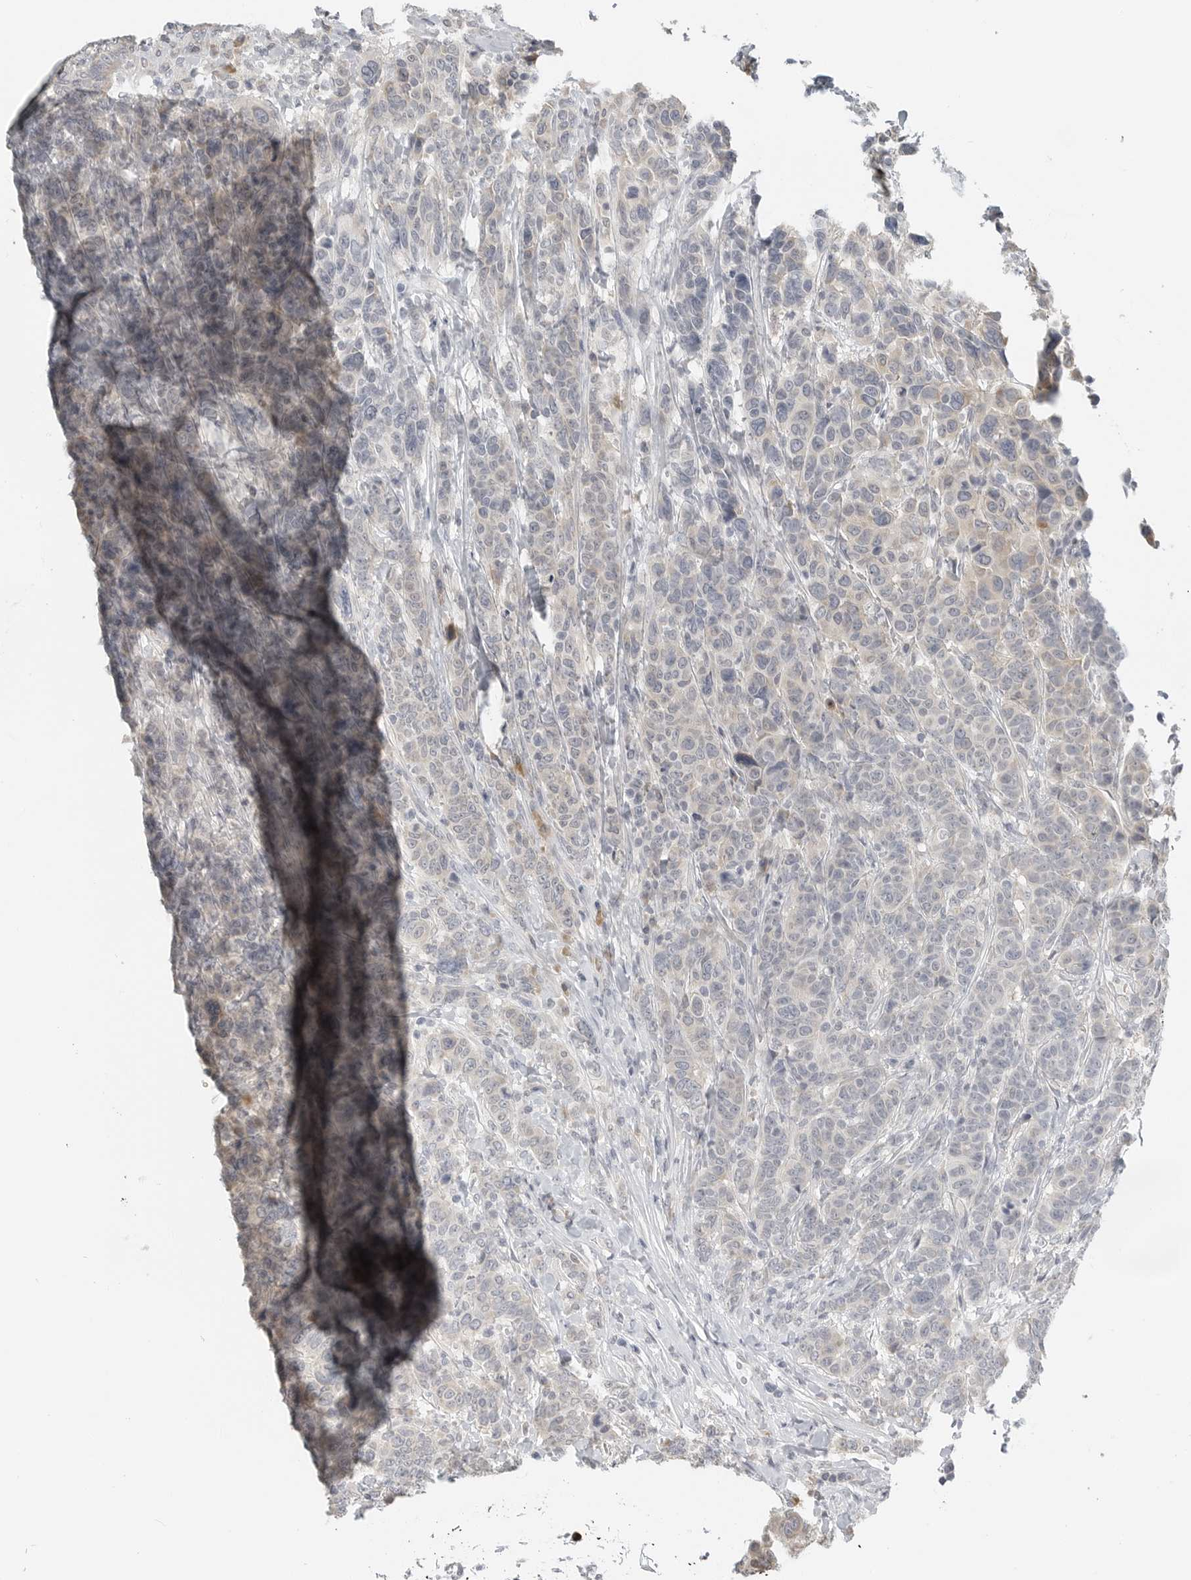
{"staining": {"intensity": "weak", "quantity": "25%-75%", "location": "cytoplasmic/membranous"}, "tissue": "breast cancer", "cell_type": "Tumor cells", "image_type": "cancer", "snomed": [{"axis": "morphology", "description": "Duct carcinoma"}, {"axis": "topography", "description": "Breast"}], "caption": "Immunohistochemistry (DAB (3,3'-diaminobenzidine)) staining of human breast cancer demonstrates weak cytoplasmic/membranous protein positivity in about 25%-75% of tumor cells. Immunohistochemistry (ihc) stains the protein in brown and the nuclei are stained blue.", "gene": "IL12RB2", "patient": {"sex": "female", "age": 37}}